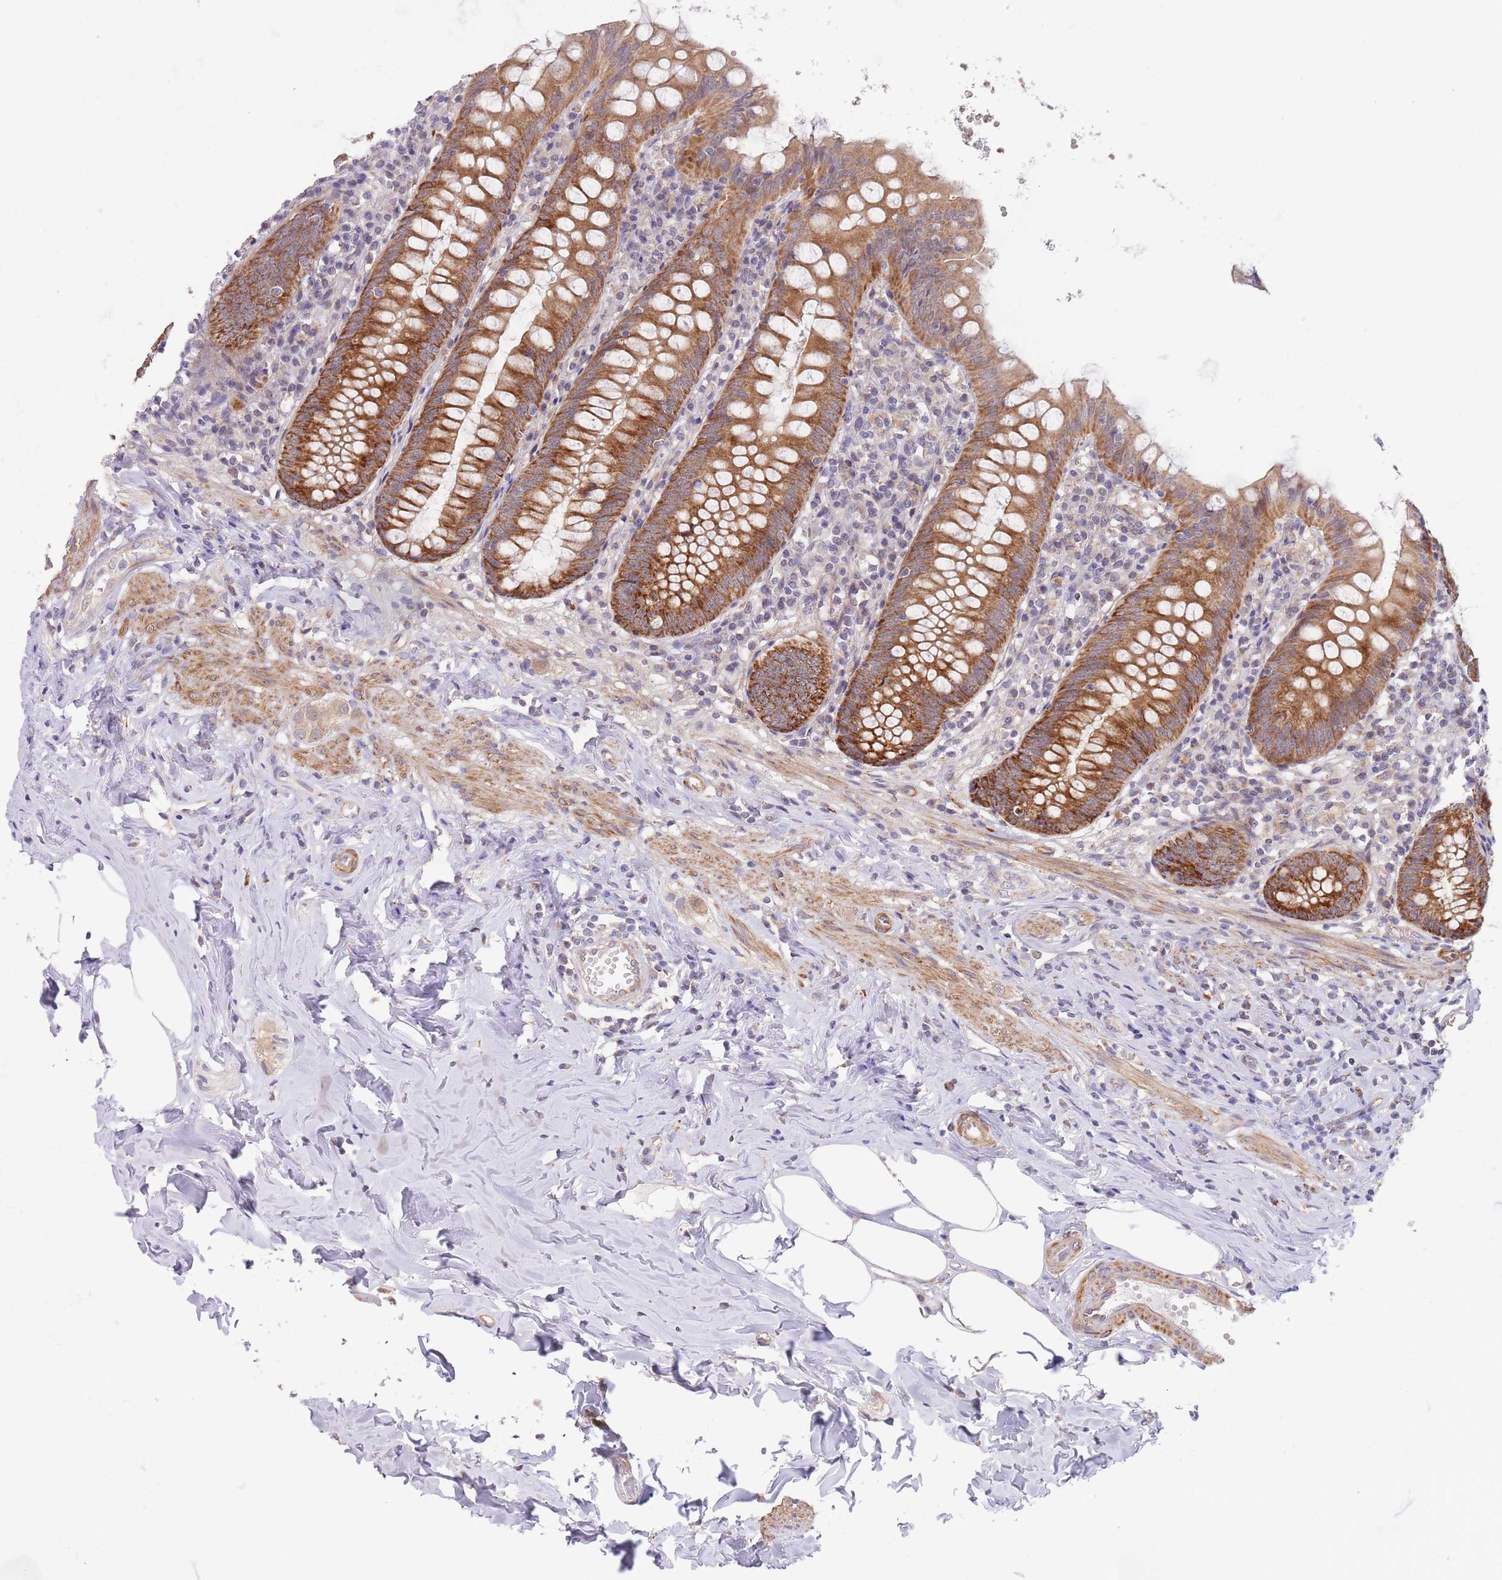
{"staining": {"intensity": "strong", "quantity": ">75%", "location": "cytoplasmic/membranous"}, "tissue": "appendix", "cell_type": "Glandular cells", "image_type": "normal", "snomed": [{"axis": "morphology", "description": "Normal tissue, NOS"}, {"axis": "topography", "description": "Appendix"}], "caption": "A high amount of strong cytoplasmic/membranous expression is identified in approximately >75% of glandular cells in unremarkable appendix. The protein of interest is shown in brown color, while the nuclei are stained blue.", "gene": "UQCC3", "patient": {"sex": "female", "age": 54}}